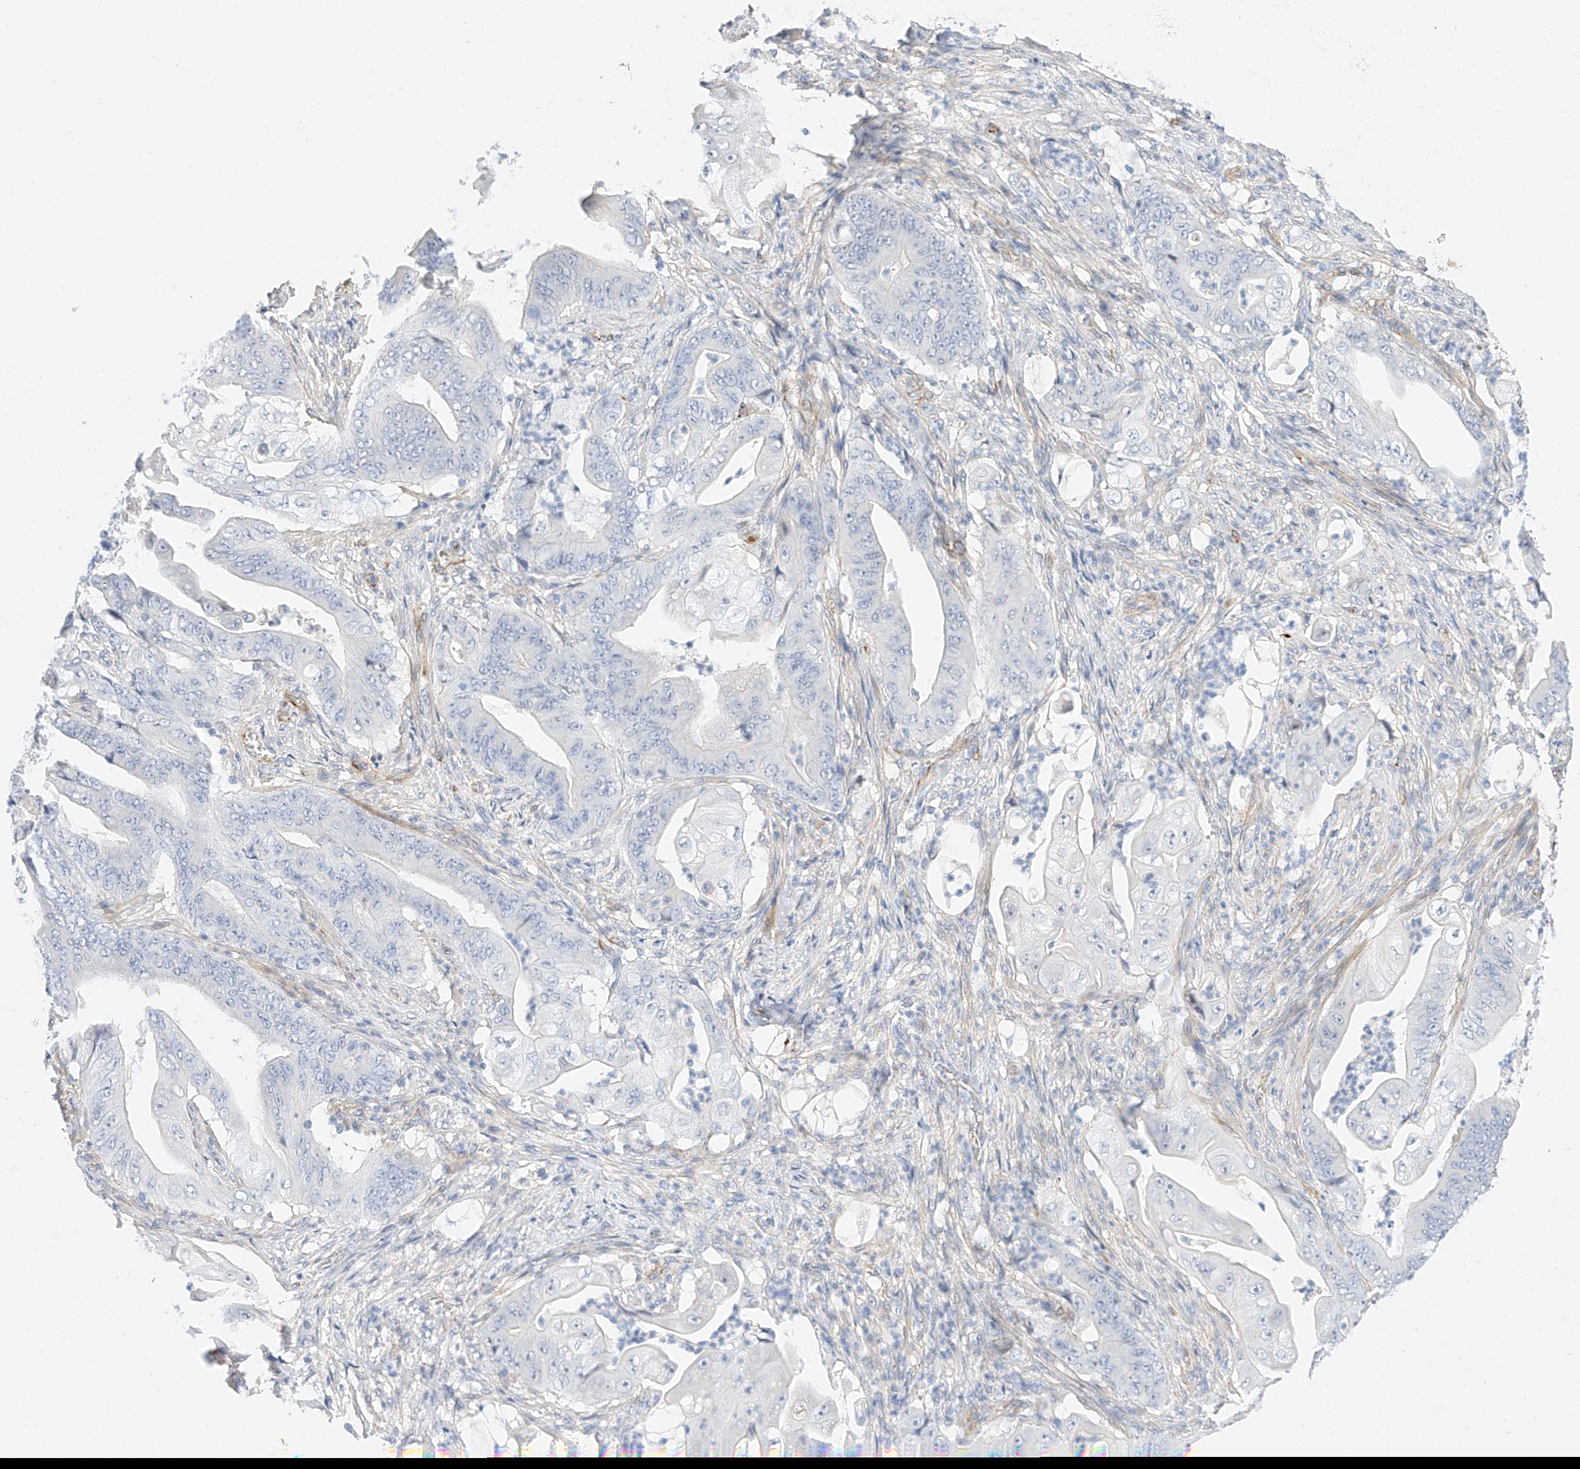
{"staining": {"intensity": "negative", "quantity": "none", "location": "none"}, "tissue": "stomach cancer", "cell_type": "Tumor cells", "image_type": "cancer", "snomed": [{"axis": "morphology", "description": "Adenocarcinoma, NOS"}, {"axis": "topography", "description": "Stomach"}], "caption": "Immunohistochemistry (IHC) photomicrograph of human stomach adenocarcinoma stained for a protein (brown), which demonstrates no staining in tumor cells.", "gene": "CDCP2", "patient": {"sex": "female", "age": 73}}